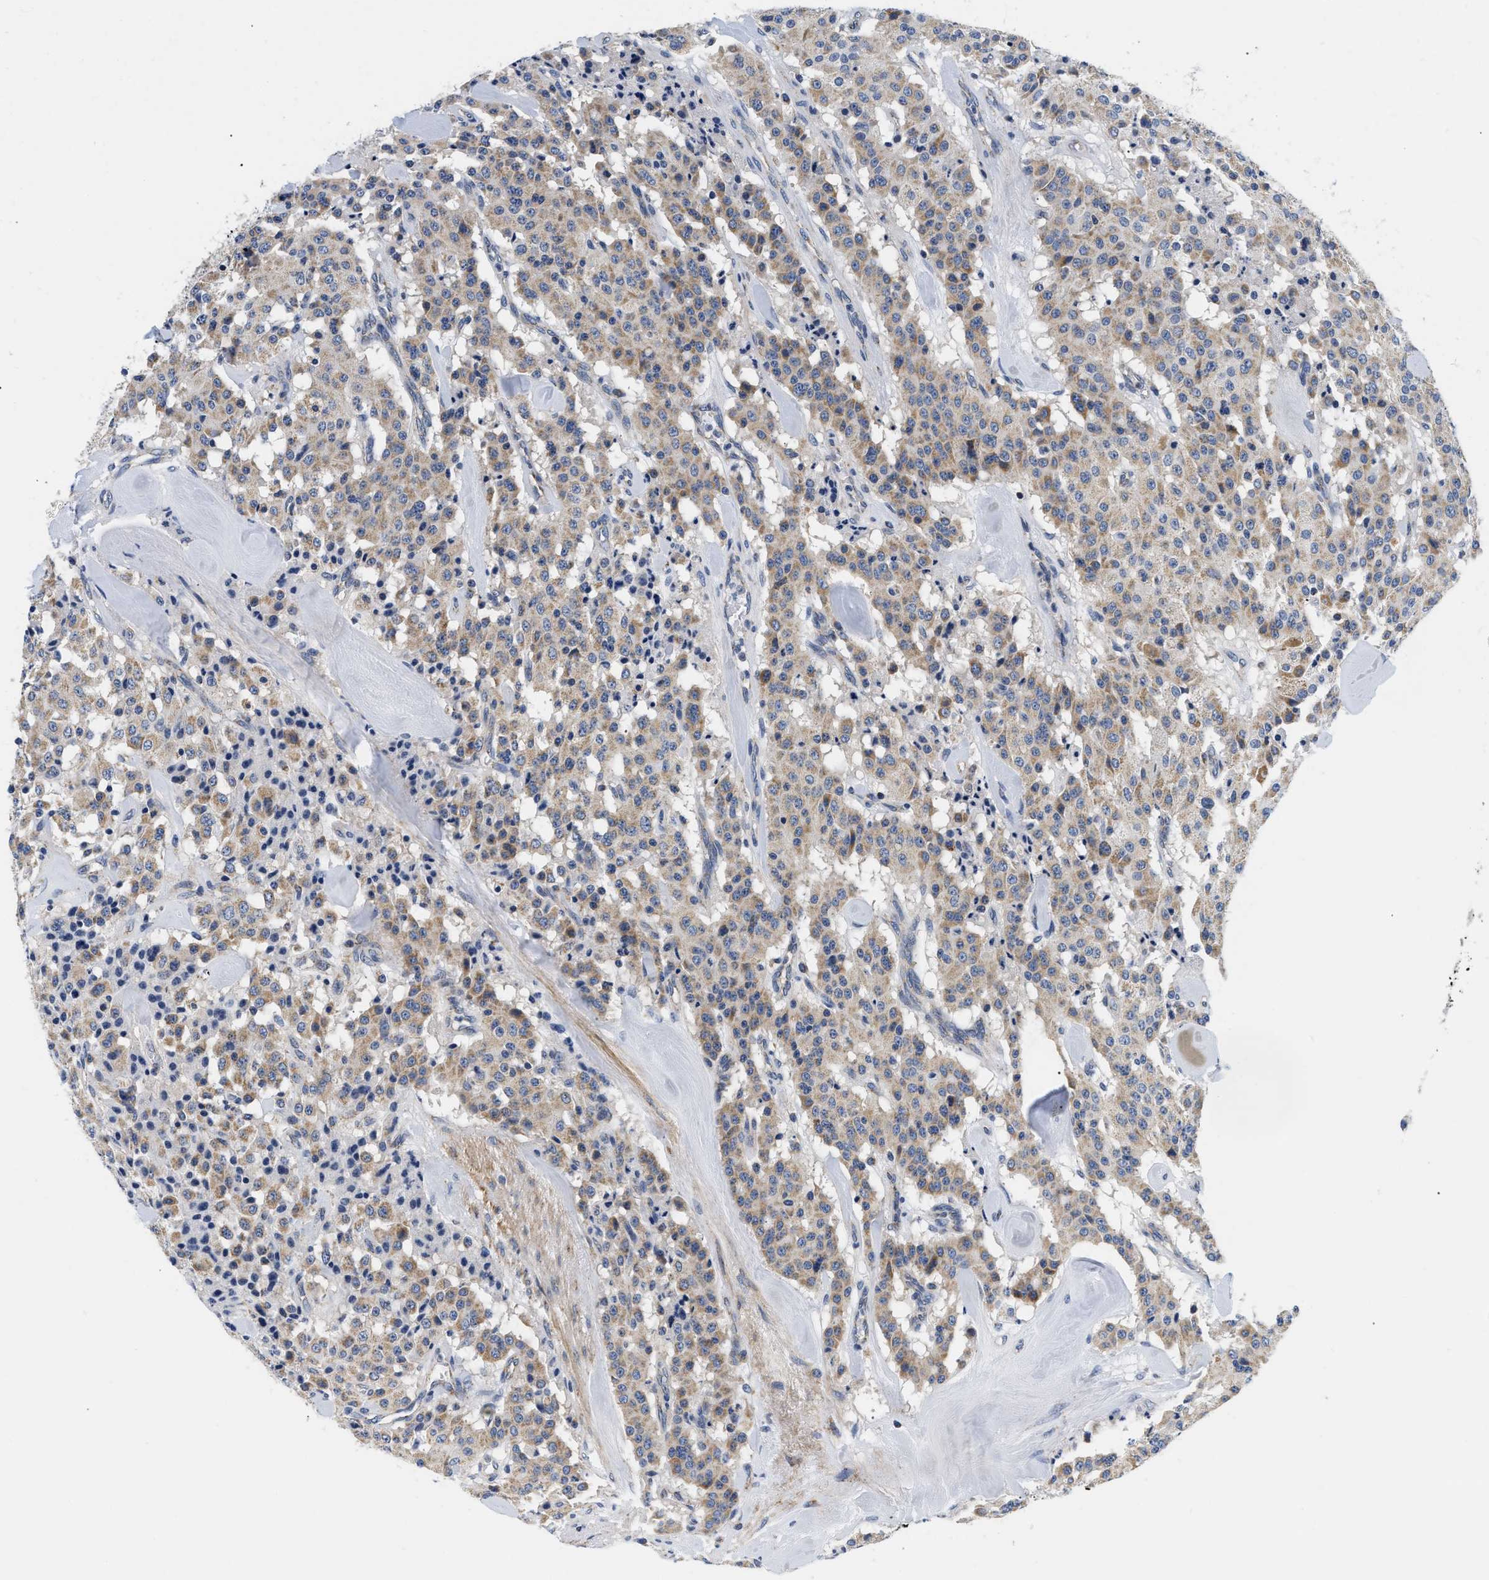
{"staining": {"intensity": "moderate", "quantity": ">75%", "location": "cytoplasmic/membranous"}, "tissue": "carcinoid", "cell_type": "Tumor cells", "image_type": "cancer", "snomed": [{"axis": "morphology", "description": "Carcinoid, malignant, NOS"}, {"axis": "topography", "description": "Lung"}], "caption": "Protein staining reveals moderate cytoplasmic/membranous positivity in approximately >75% of tumor cells in malignant carcinoid.", "gene": "PDP1", "patient": {"sex": "male", "age": 30}}